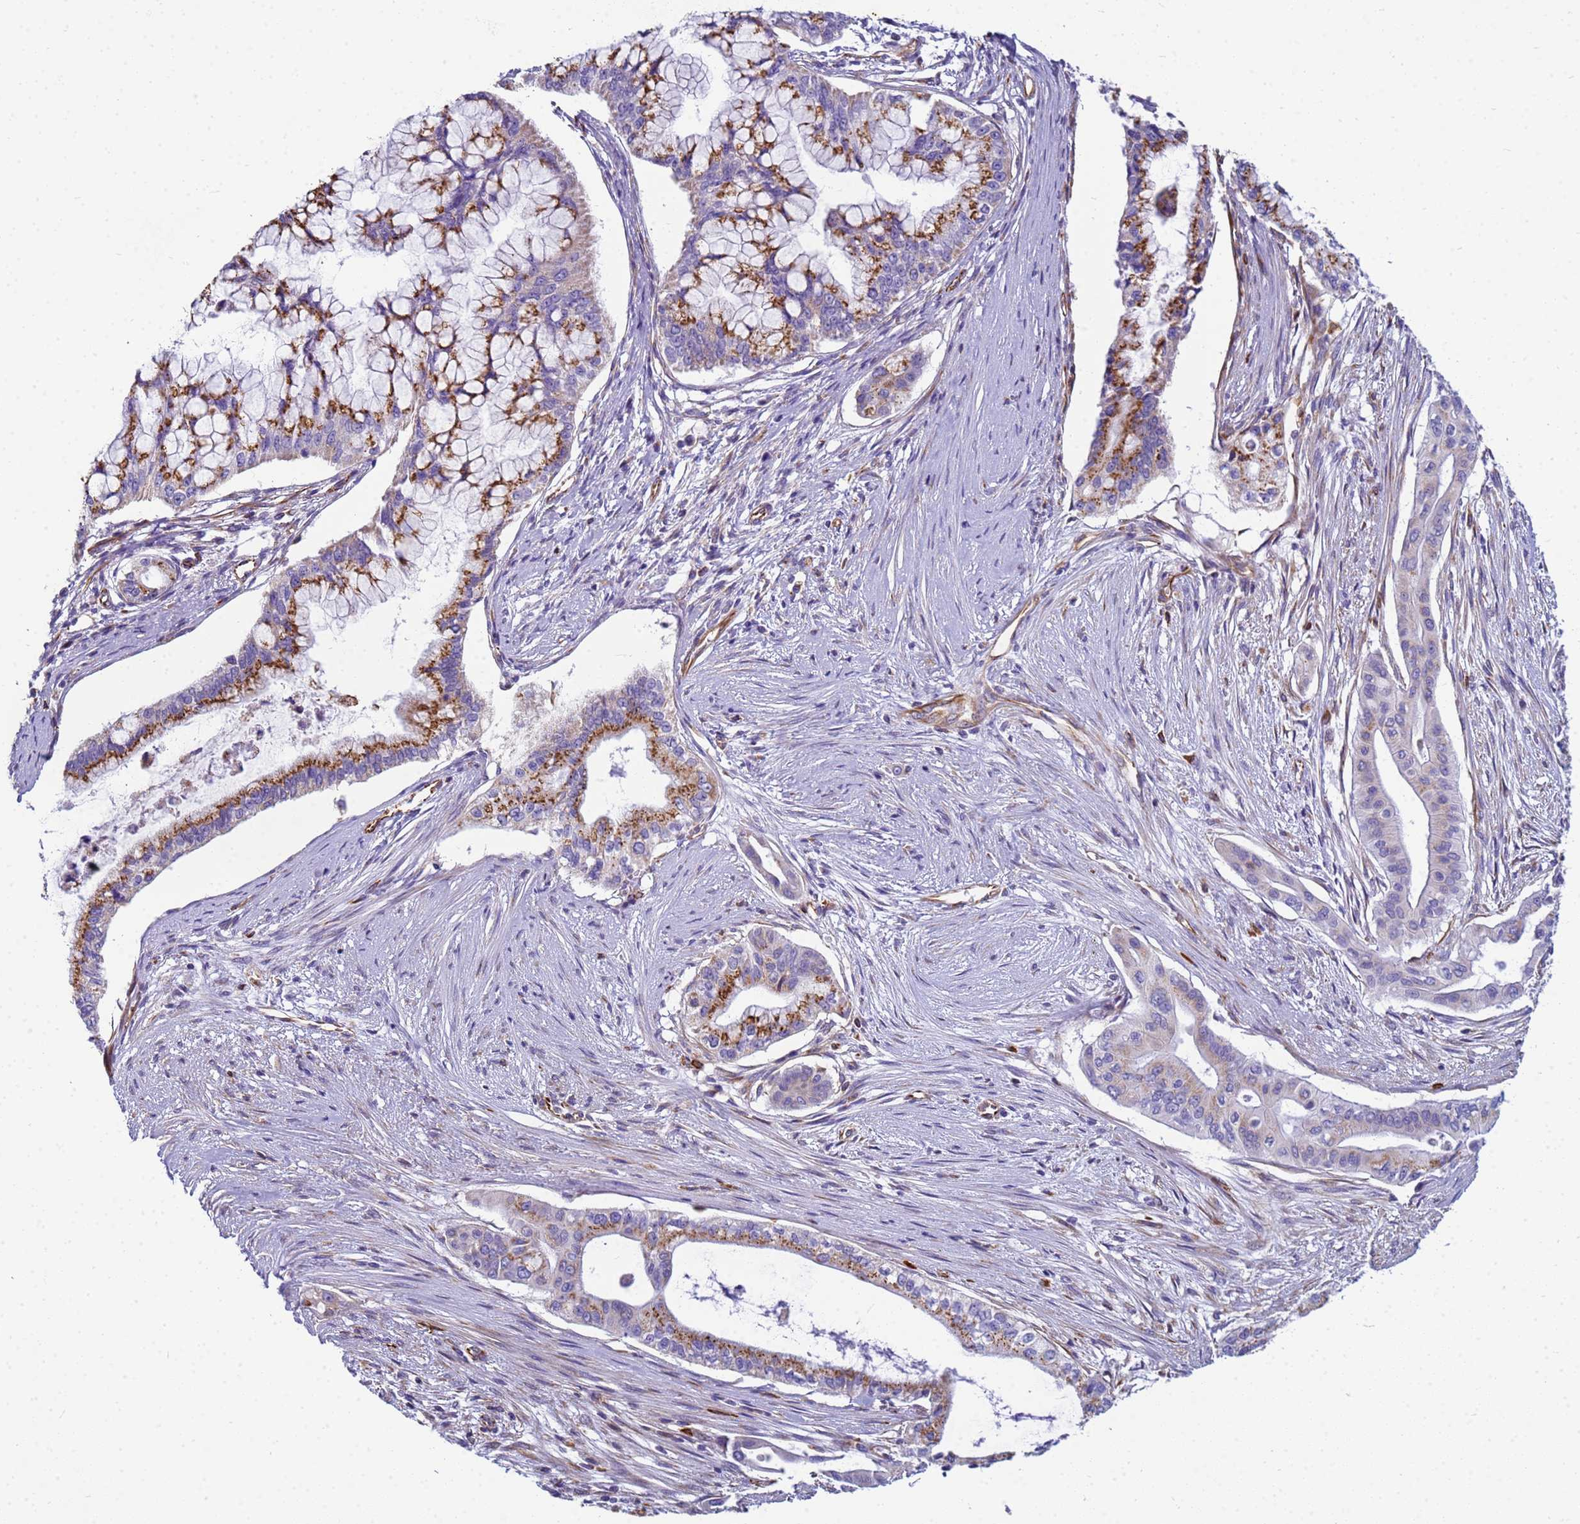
{"staining": {"intensity": "moderate", "quantity": ">75%", "location": "cytoplasmic/membranous"}, "tissue": "pancreatic cancer", "cell_type": "Tumor cells", "image_type": "cancer", "snomed": [{"axis": "morphology", "description": "Adenocarcinoma, NOS"}, {"axis": "topography", "description": "Pancreas"}], "caption": "Brown immunohistochemical staining in human pancreatic cancer demonstrates moderate cytoplasmic/membranous expression in approximately >75% of tumor cells.", "gene": "UBXN2B", "patient": {"sex": "male", "age": 46}}